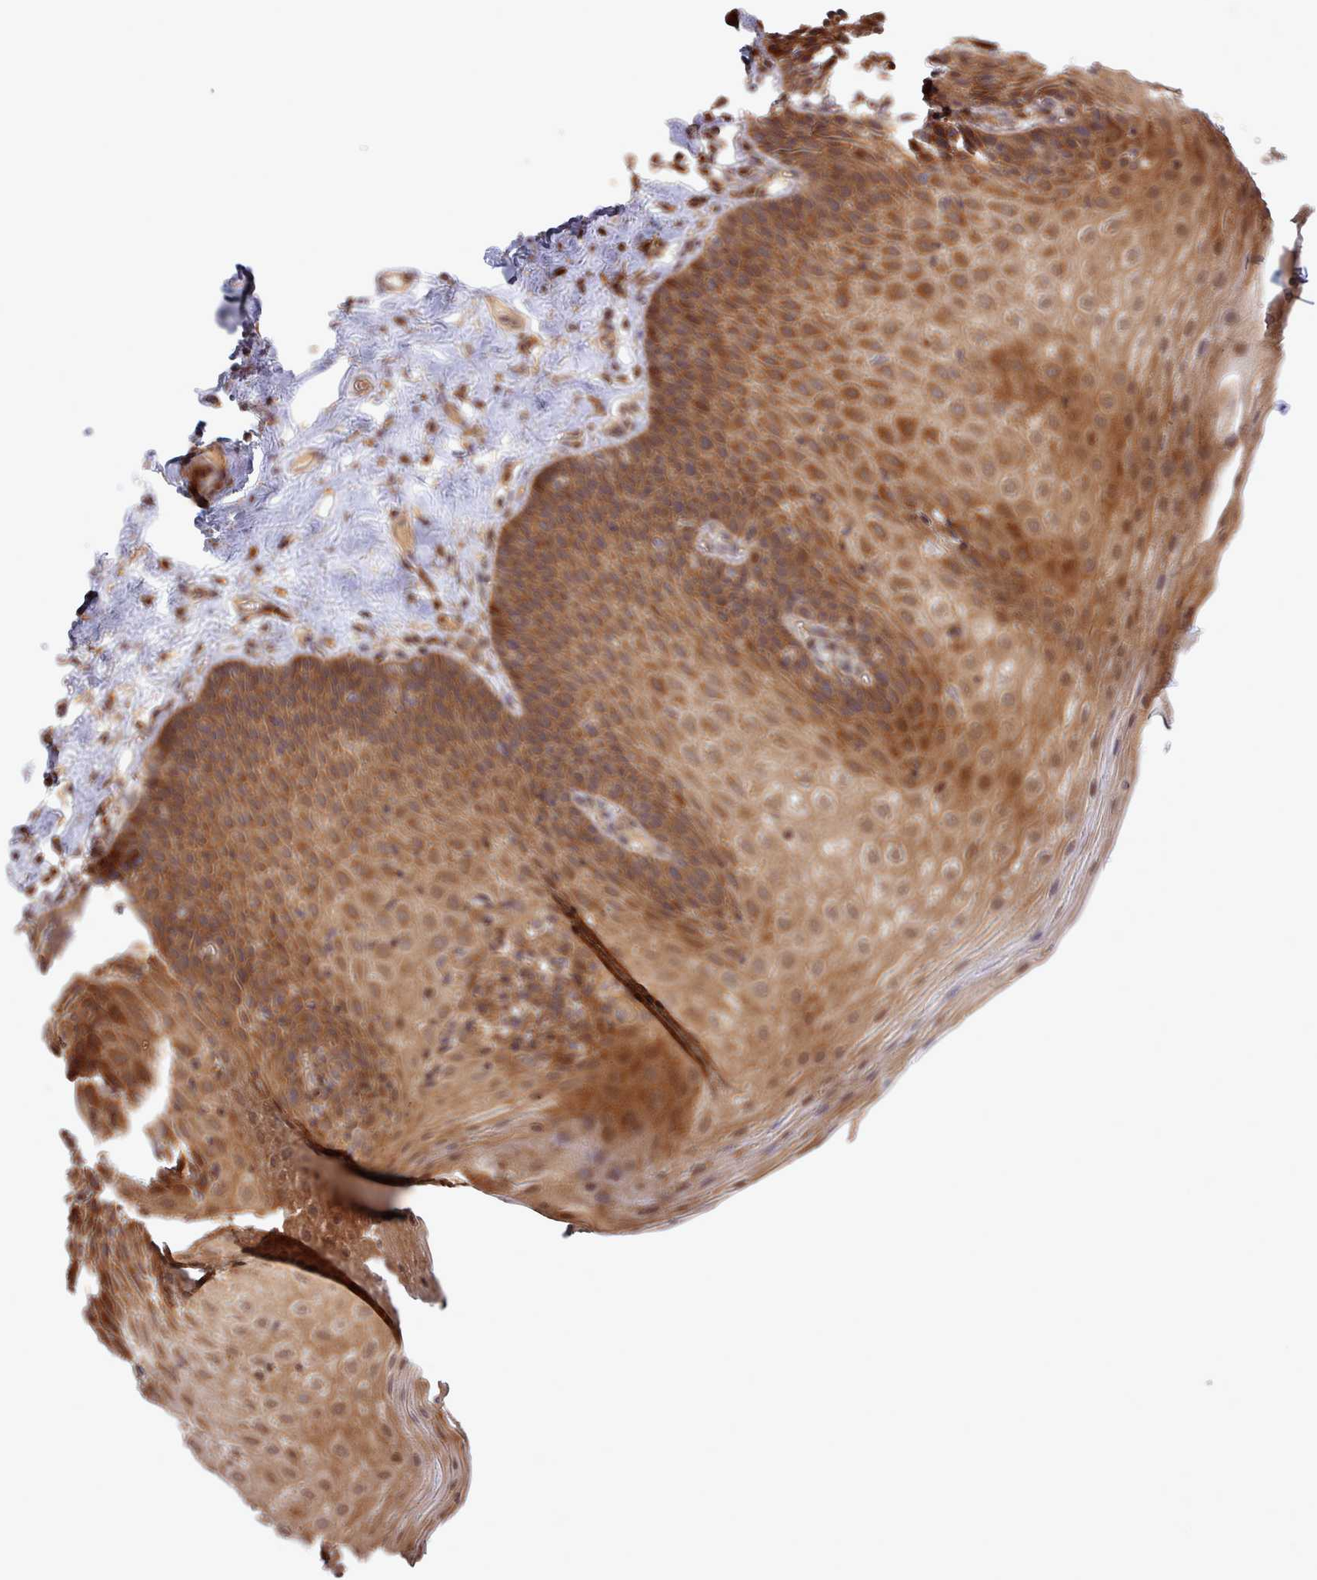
{"staining": {"intensity": "moderate", "quantity": ">75%", "location": "cytoplasmic/membranous"}, "tissue": "esophagus", "cell_type": "Squamous epithelial cells", "image_type": "normal", "snomed": [{"axis": "morphology", "description": "Normal tissue, NOS"}, {"axis": "topography", "description": "Esophagus"}], "caption": "Esophagus stained with DAB IHC demonstrates medium levels of moderate cytoplasmic/membranous positivity in approximately >75% of squamous epithelial cells.", "gene": "UBE2G1", "patient": {"sex": "female", "age": 61}}